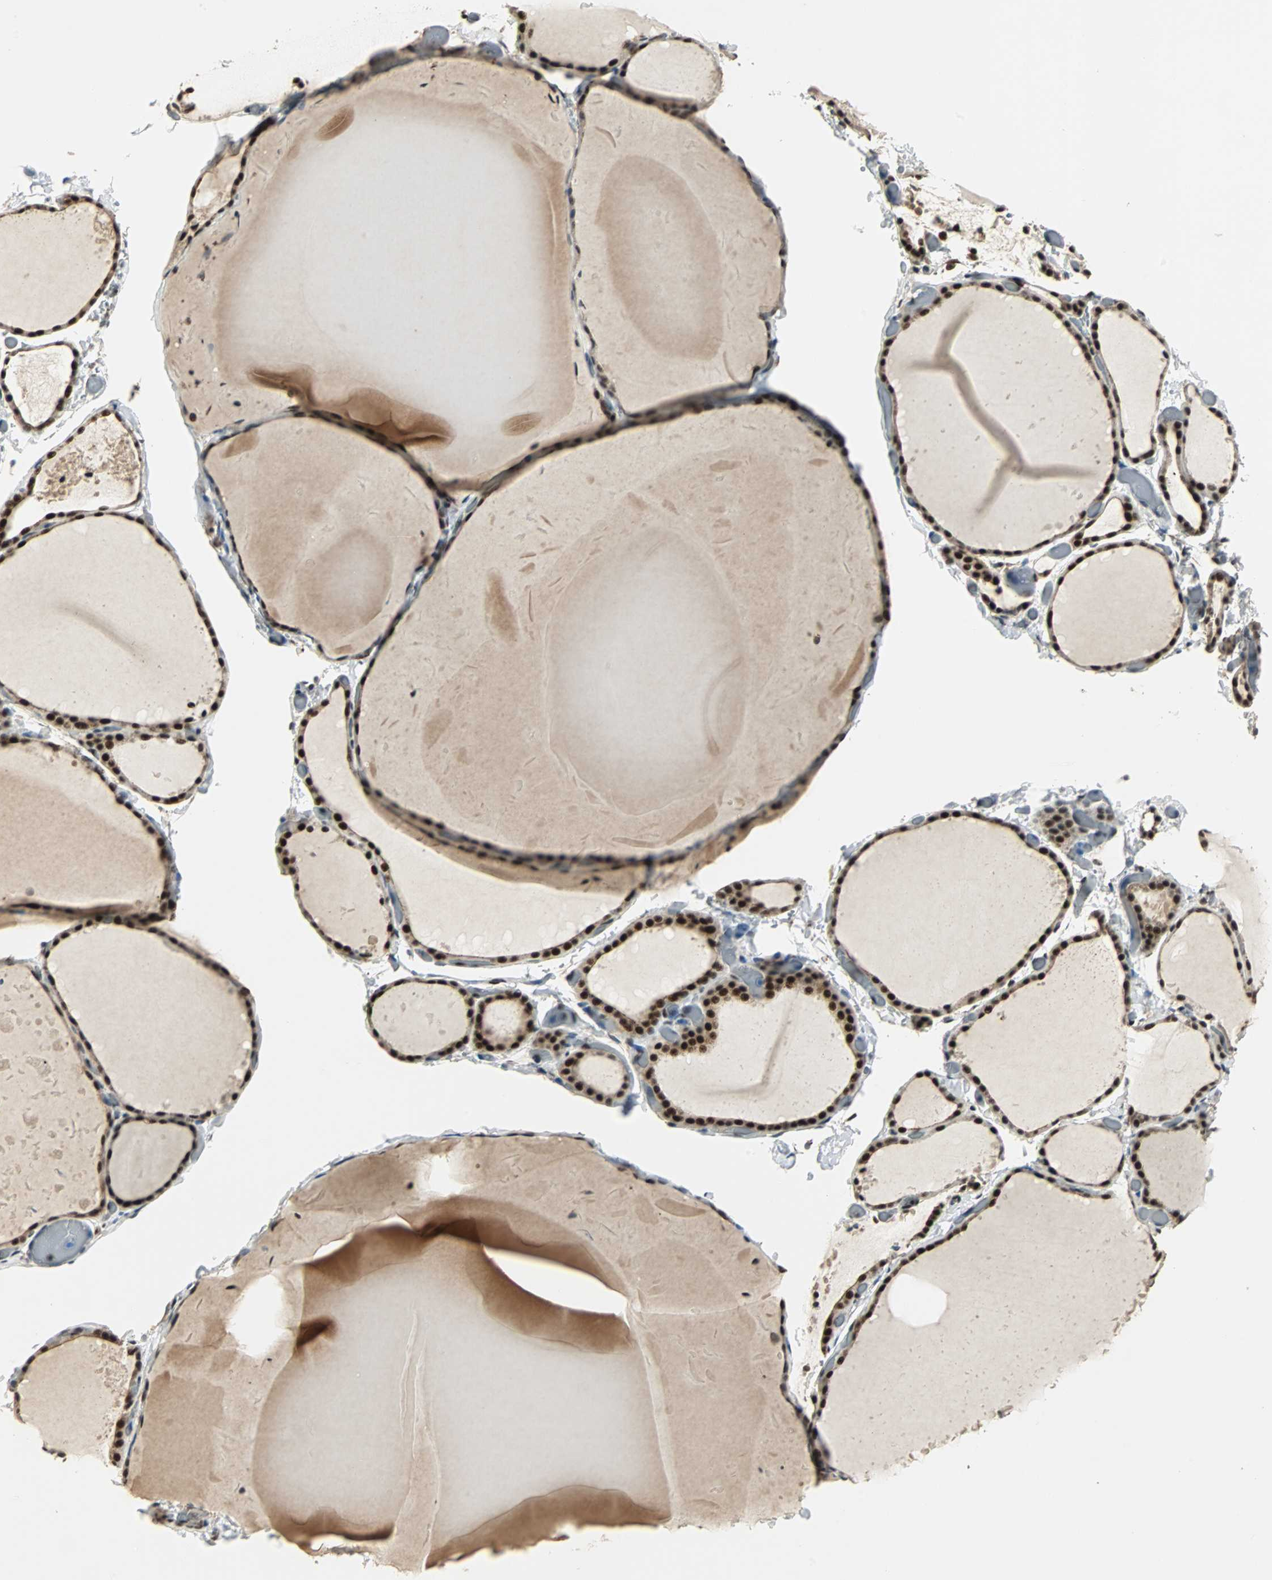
{"staining": {"intensity": "strong", "quantity": ">75%", "location": "nuclear"}, "tissue": "thyroid gland", "cell_type": "Glandular cells", "image_type": "normal", "snomed": [{"axis": "morphology", "description": "Normal tissue, NOS"}, {"axis": "topography", "description": "Thyroid gland"}], "caption": "This micrograph shows immunohistochemistry (IHC) staining of normal thyroid gland, with high strong nuclear staining in approximately >75% of glandular cells.", "gene": "MED4", "patient": {"sex": "female", "age": 22}}